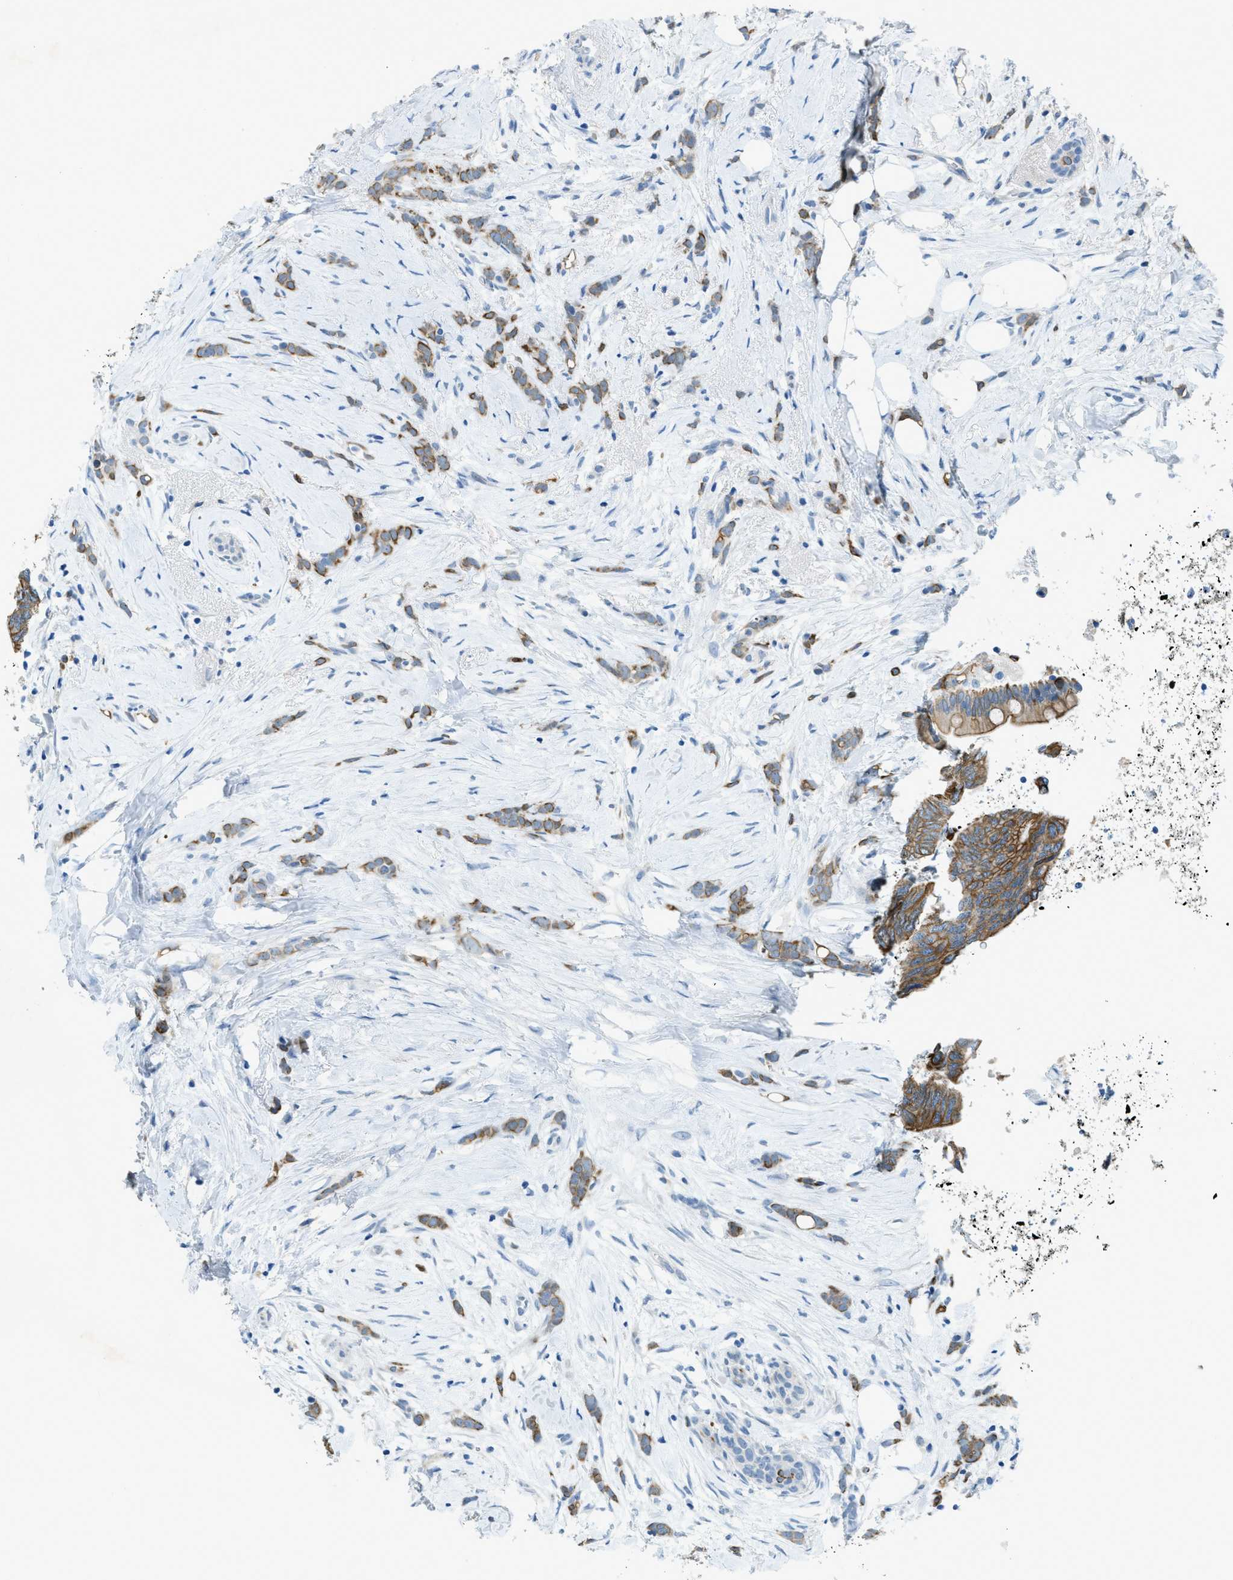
{"staining": {"intensity": "moderate", "quantity": ">75%", "location": "cytoplasmic/membranous"}, "tissue": "breast cancer", "cell_type": "Tumor cells", "image_type": "cancer", "snomed": [{"axis": "morphology", "description": "Lobular carcinoma, in situ"}, {"axis": "morphology", "description": "Lobular carcinoma"}, {"axis": "topography", "description": "Breast"}], "caption": "Brown immunohistochemical staining in breast lobular carcinoma demonstrates moderate cytoplasmic/membranous positivity in about >75% of tumor cells.", "gene": "KLHL8", "patient": {"sex": "female", "age": 41}}